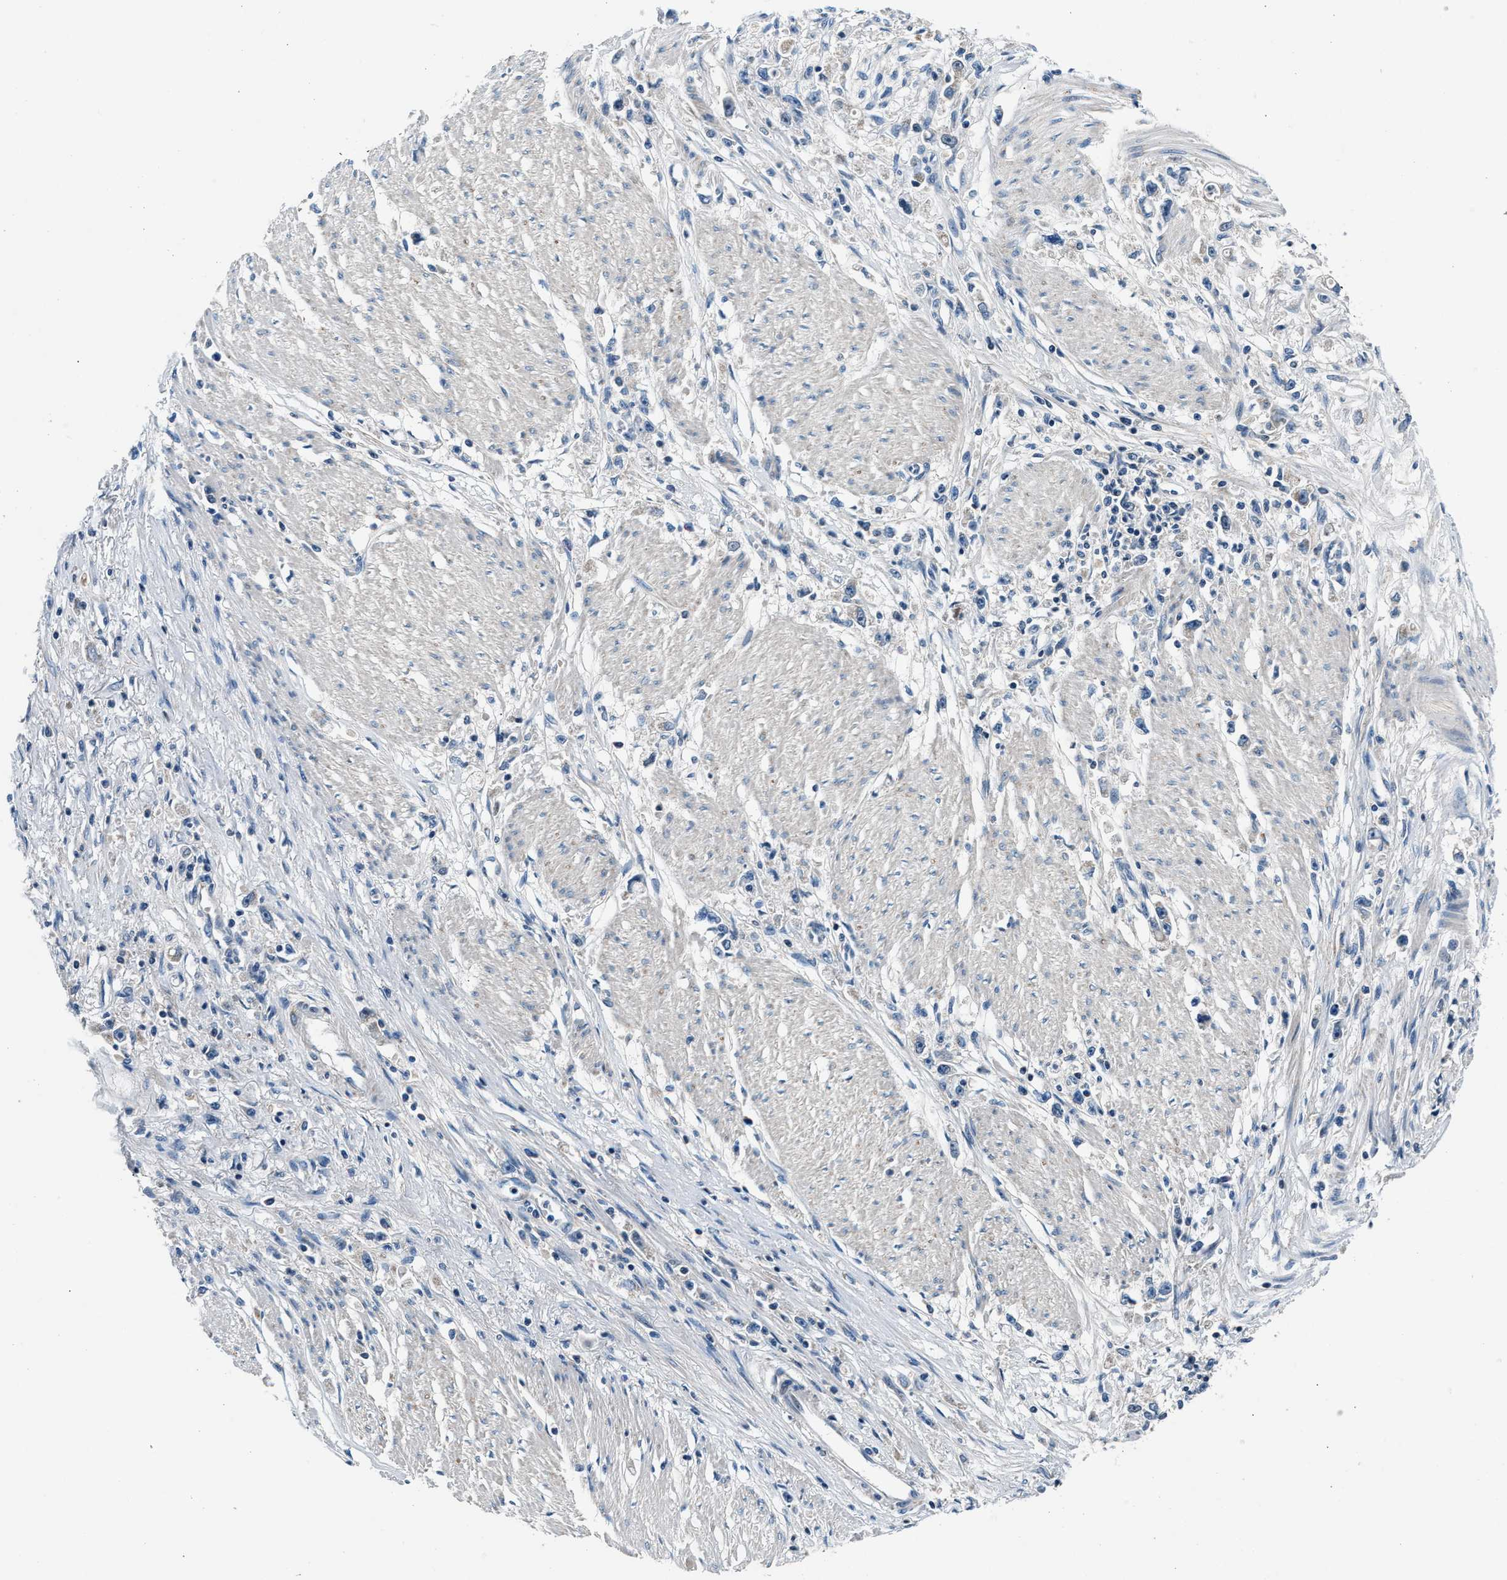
{"staining": {"intensity": "negative", "quantity": "none", "location": "none"}, "tissue": "stomach cancer", "cell_type": "Tumor cells", "image_type": "cancer", "snomed": [{"axis": "morphology", "description": "Adenocarcinoma, NOS"}, {"axis": "topography", "description": "Stomach"}], "caption": "This is a image of immunohistochemistry (IHC) staining of stomach adenocarcinoma, which shows no expression in tumor cells.", "gene": "DENND6B", "patient": {"sex": "female", "age": 59}}